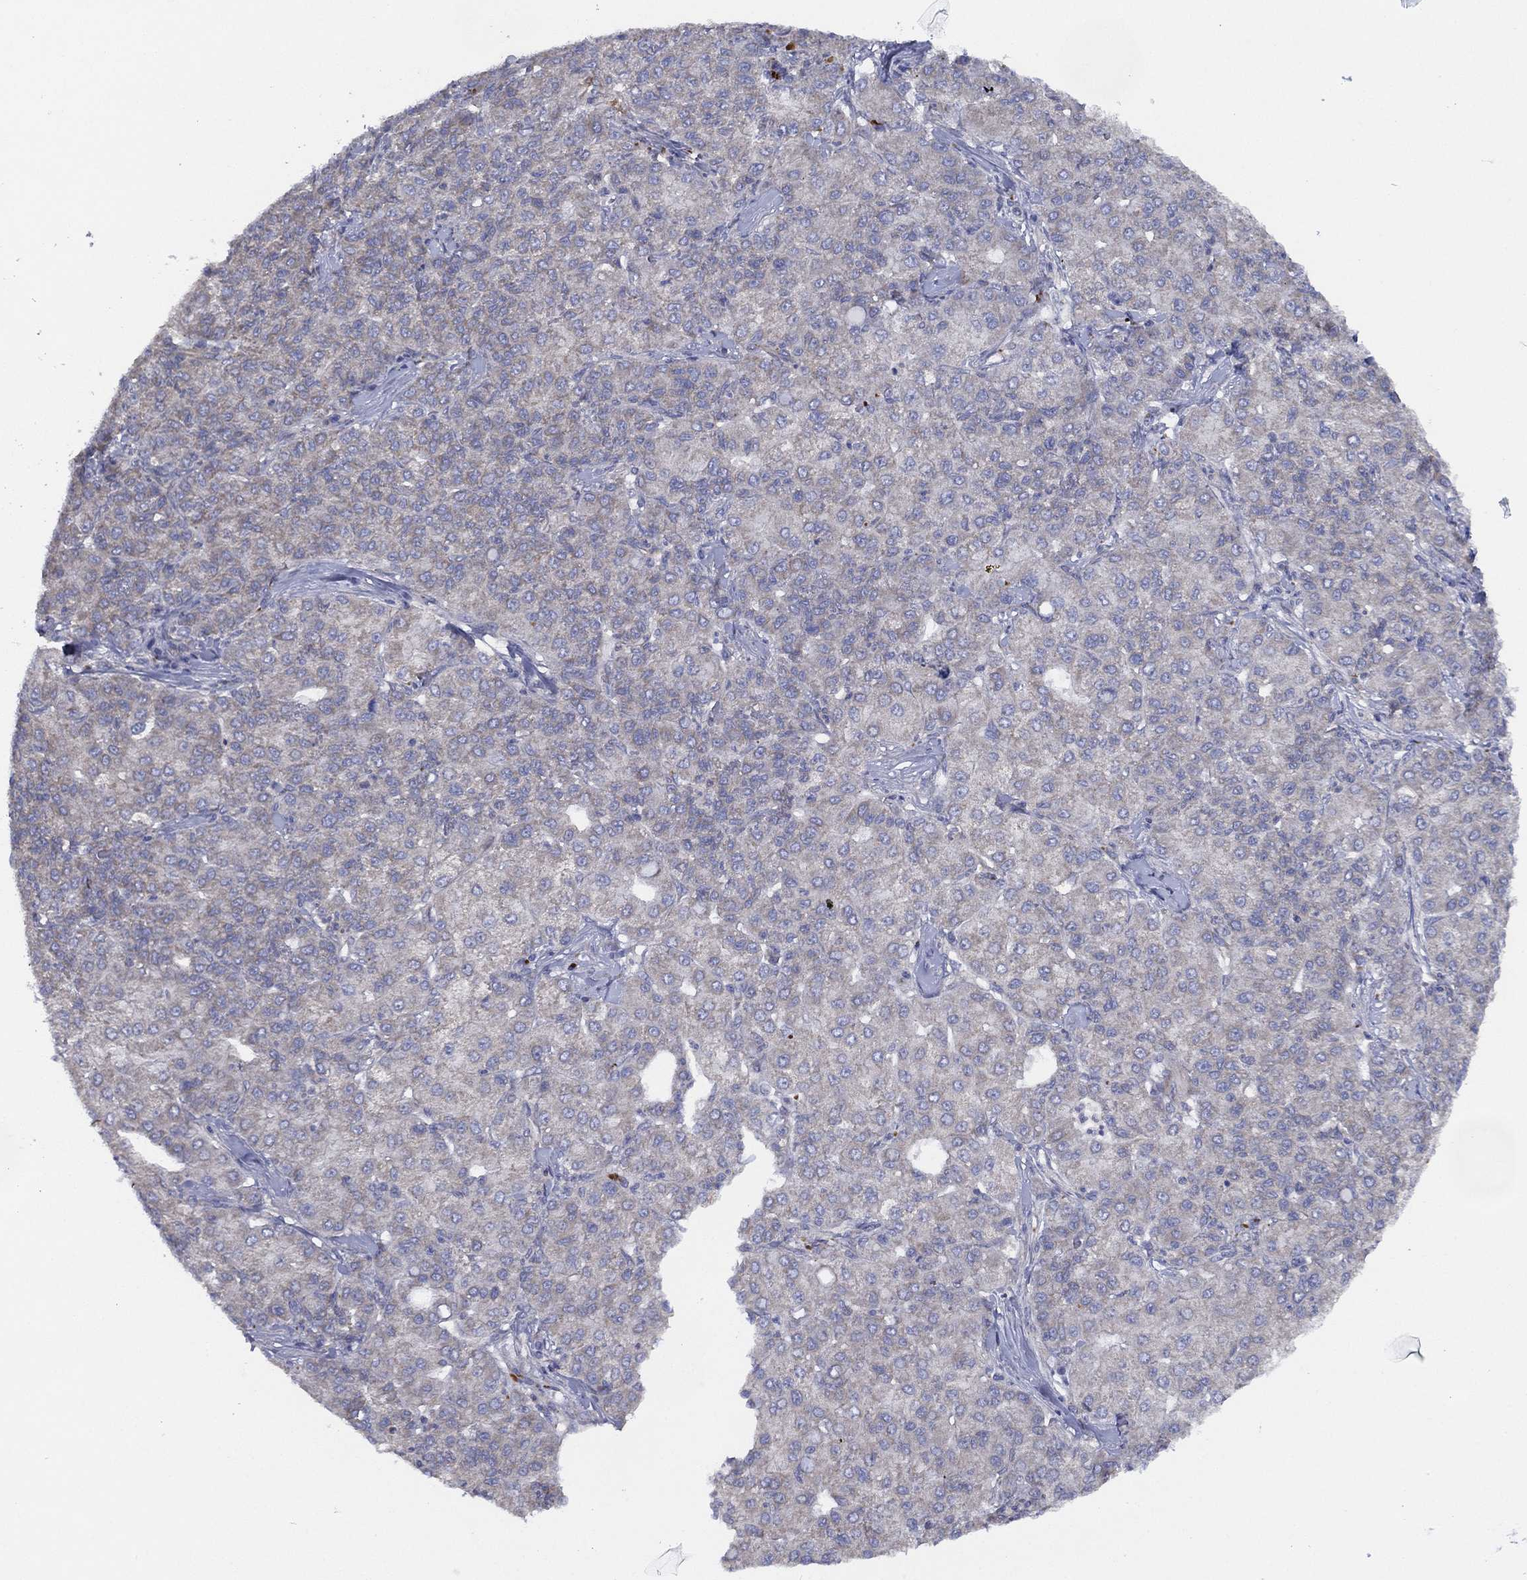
{"staining": {"intensity": "negative", "quantity": "none", "location": "none"}, "tissue": "liver cancer", "cell_type": "Tumor cells", "image_type": "cancer", "snomed": [{"axis": "morphology", "description": "Carcinoma, Hepatocellular, NOS"}, {"axis": "topography", "description": "Liver"}], "caption": "Immunohistochemical staining of liver hepatocellular carcinoma shows no significant expression in tumor cells.", "gene": "ZNF223", "patient": {"sex": "male", "age": 65}}